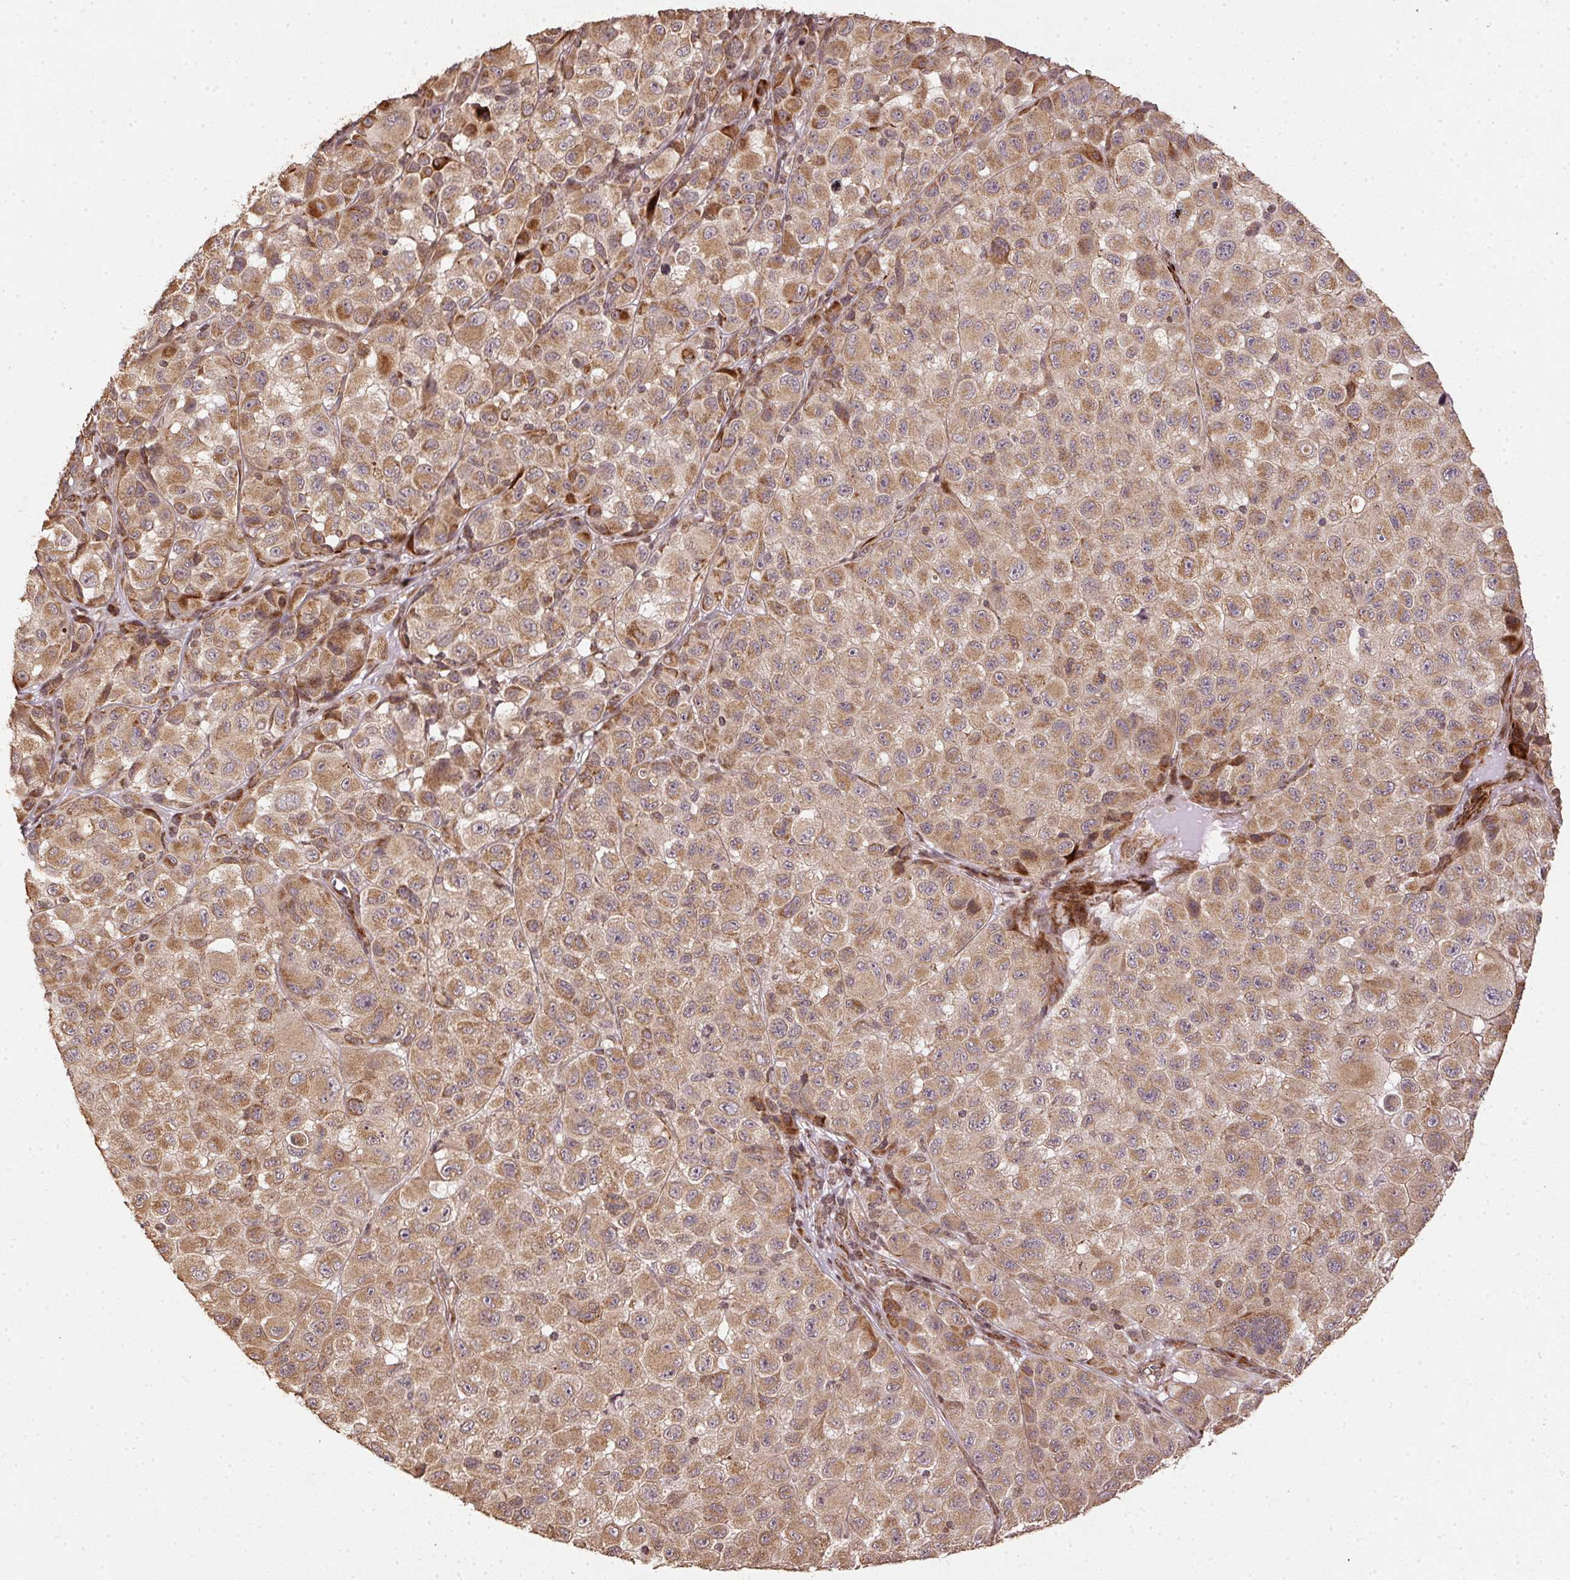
{"staining": {"intensity": "moderate", "quantity": ">75%", "location": "cytoplasmic/membranous"}, "tissue": "melanoma", "cell_type": "Tumor cells", "image_type": "cancer", "snomed": [{"axis": "morphology", "description": "Malignant melanoma, NOS"}, {"axis": "topography", "description": "Skin"}], "caption": "Protein staining of melanoma tissue reveals moderate cytoplasmic/membranous expression in about >75% of tumor cells. (IHC, brightfield microscopy, high magnification).", "gene": "SPRED2", "patient": {"sex": "male", "age": 93}}